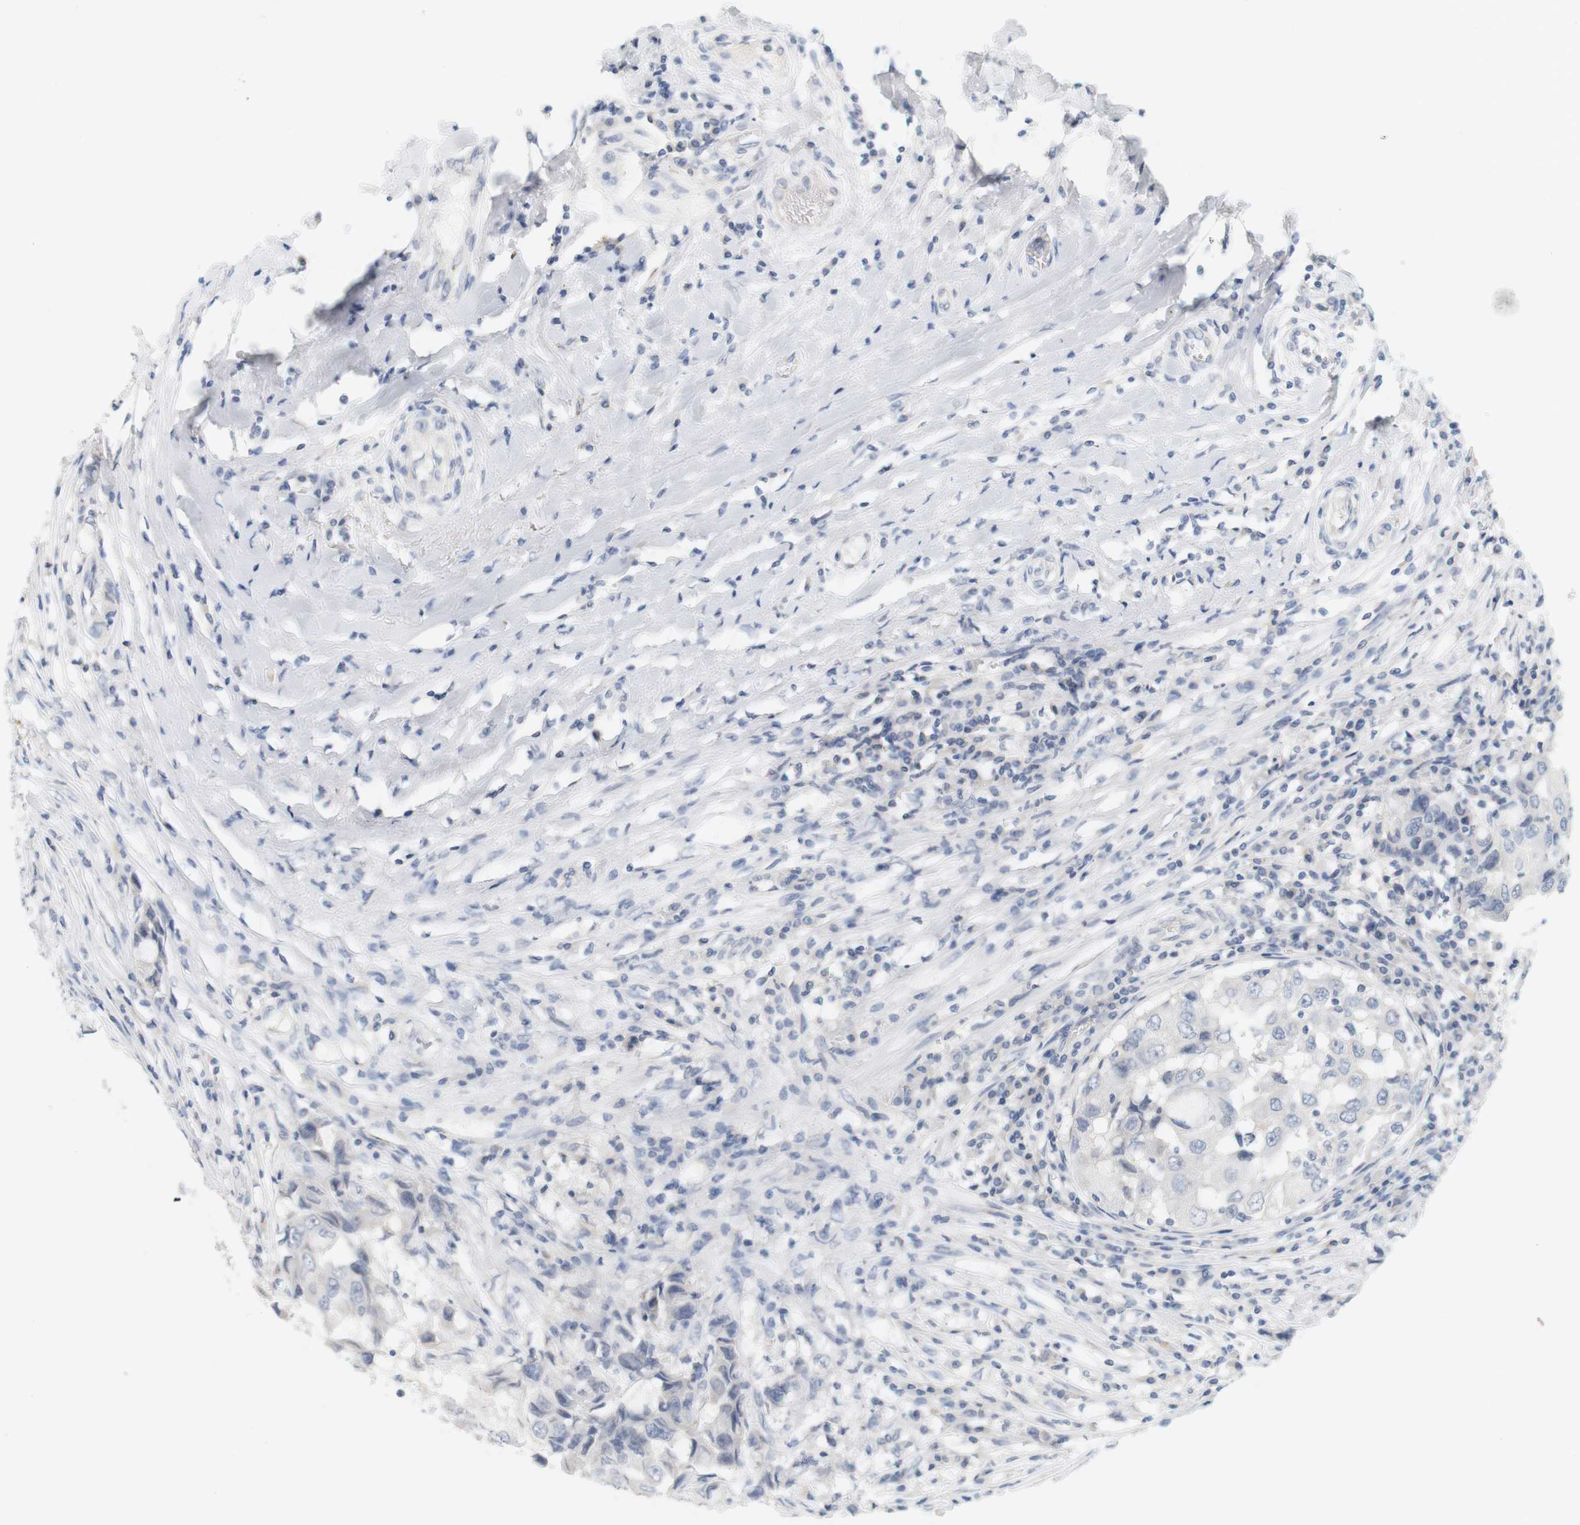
{"staining": {"intensity": "negative", "quantity": "none", "location": "none"}, "tissue": "breast cancer", "cell_type": "Tumor cells", "image_type": "cancer", "snomed": [{"axis": "morphology", "description": "Duct carcinoma"}, {"axis": "topography", "description": "Breast"}], "caption": "DAB (3,3'-diaminobenzidine) immunohistochemical staining of human invasive ductal carcinoma (breast) exhibits no significant staining in tumor cells. Nuclei are stained in blue.", "gene": "OPRM1", "patient": {"sex": "female", "age": 27}}